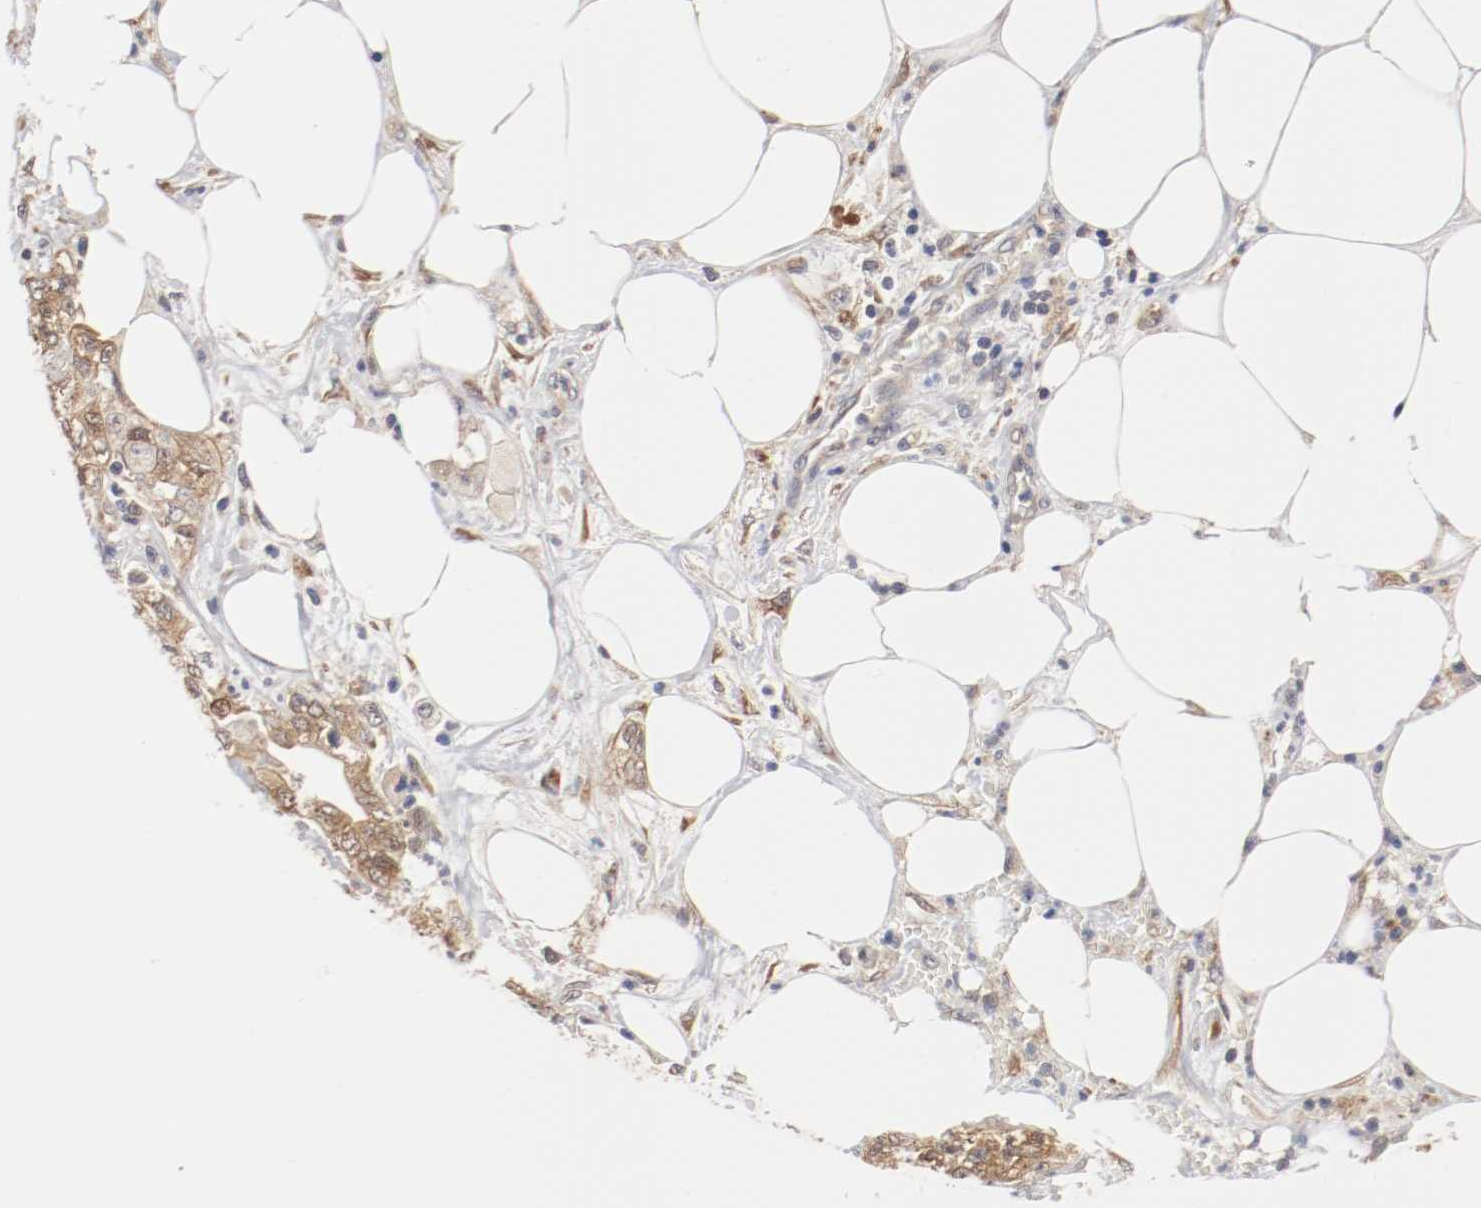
{"staining": {"intensity": "weak", "quantity": ">75%", "location": "cytoplasmic/membranous"}, "tissue": "pancreatic cancer", "cell_type": "Tumor cells", "image_type": "cancer", "snomed": [{"axis": "morphology", "description": "Adenocarcinoma, NOS"}, {"axis": "topography", "description": "Pancreas"}], "caption": "Immunohistochemical staining of pancreatic adenocarcinoma displays low levels of weak cytoplasmic/membranous expression in about >75% of tumor cells.", "gene": "FKBP3", "patient": {"sex": "male", "age": 70}}